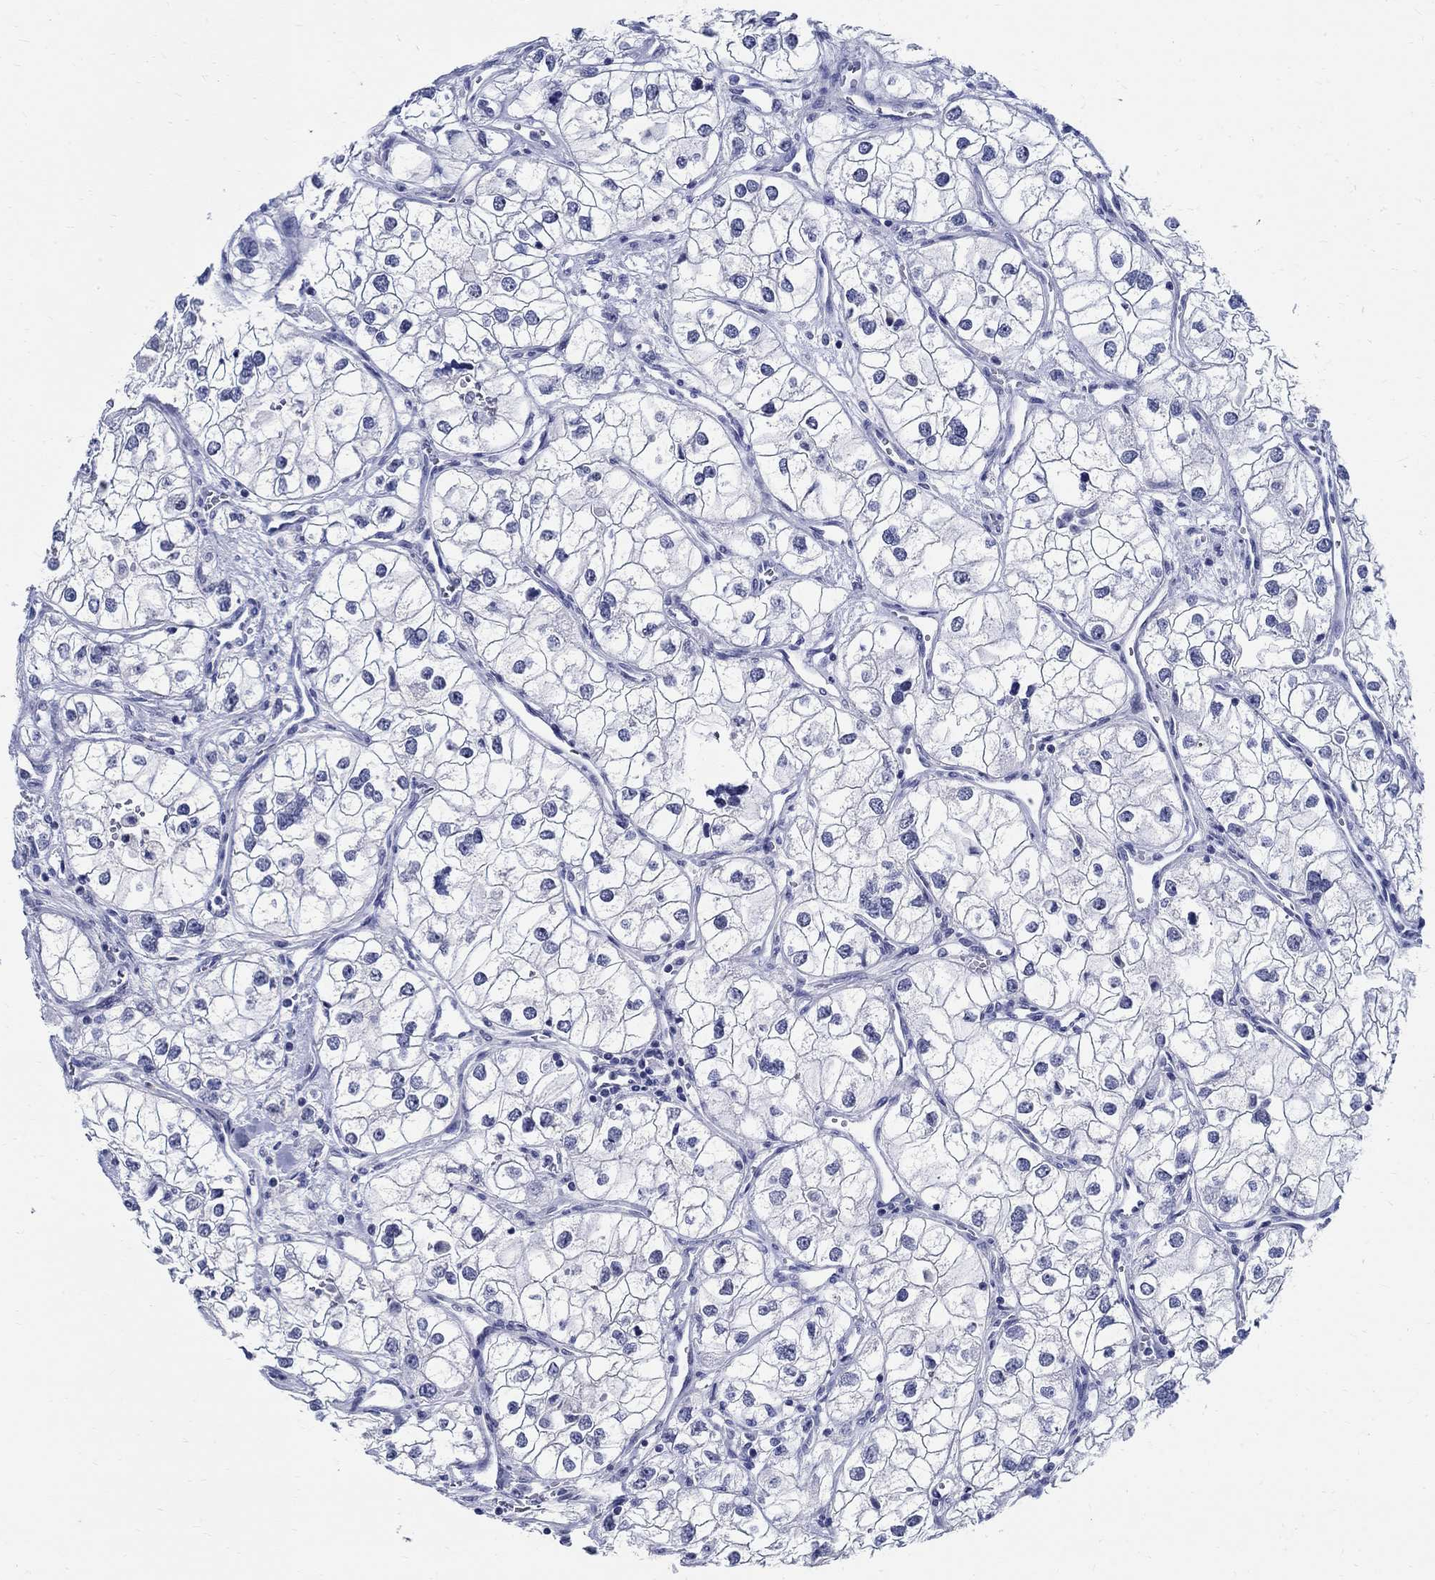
{"staining": {"intensity": "negative", "quantity": "none", "location": "none"}, "tissue": "renal cancer", "cell_type": "Tumor cells", "image_type": "cancer", "snomed": [{"axis": "morphology", "description": "Adenocarcinoma, NOS"}, {"axis": "topography", "description": "Kidney"}], "caption": "Tumor cells show no significant protein staining in renal cancer.", "gene": "BSPRY", "patient": {"sex": "male", "age": 59}}